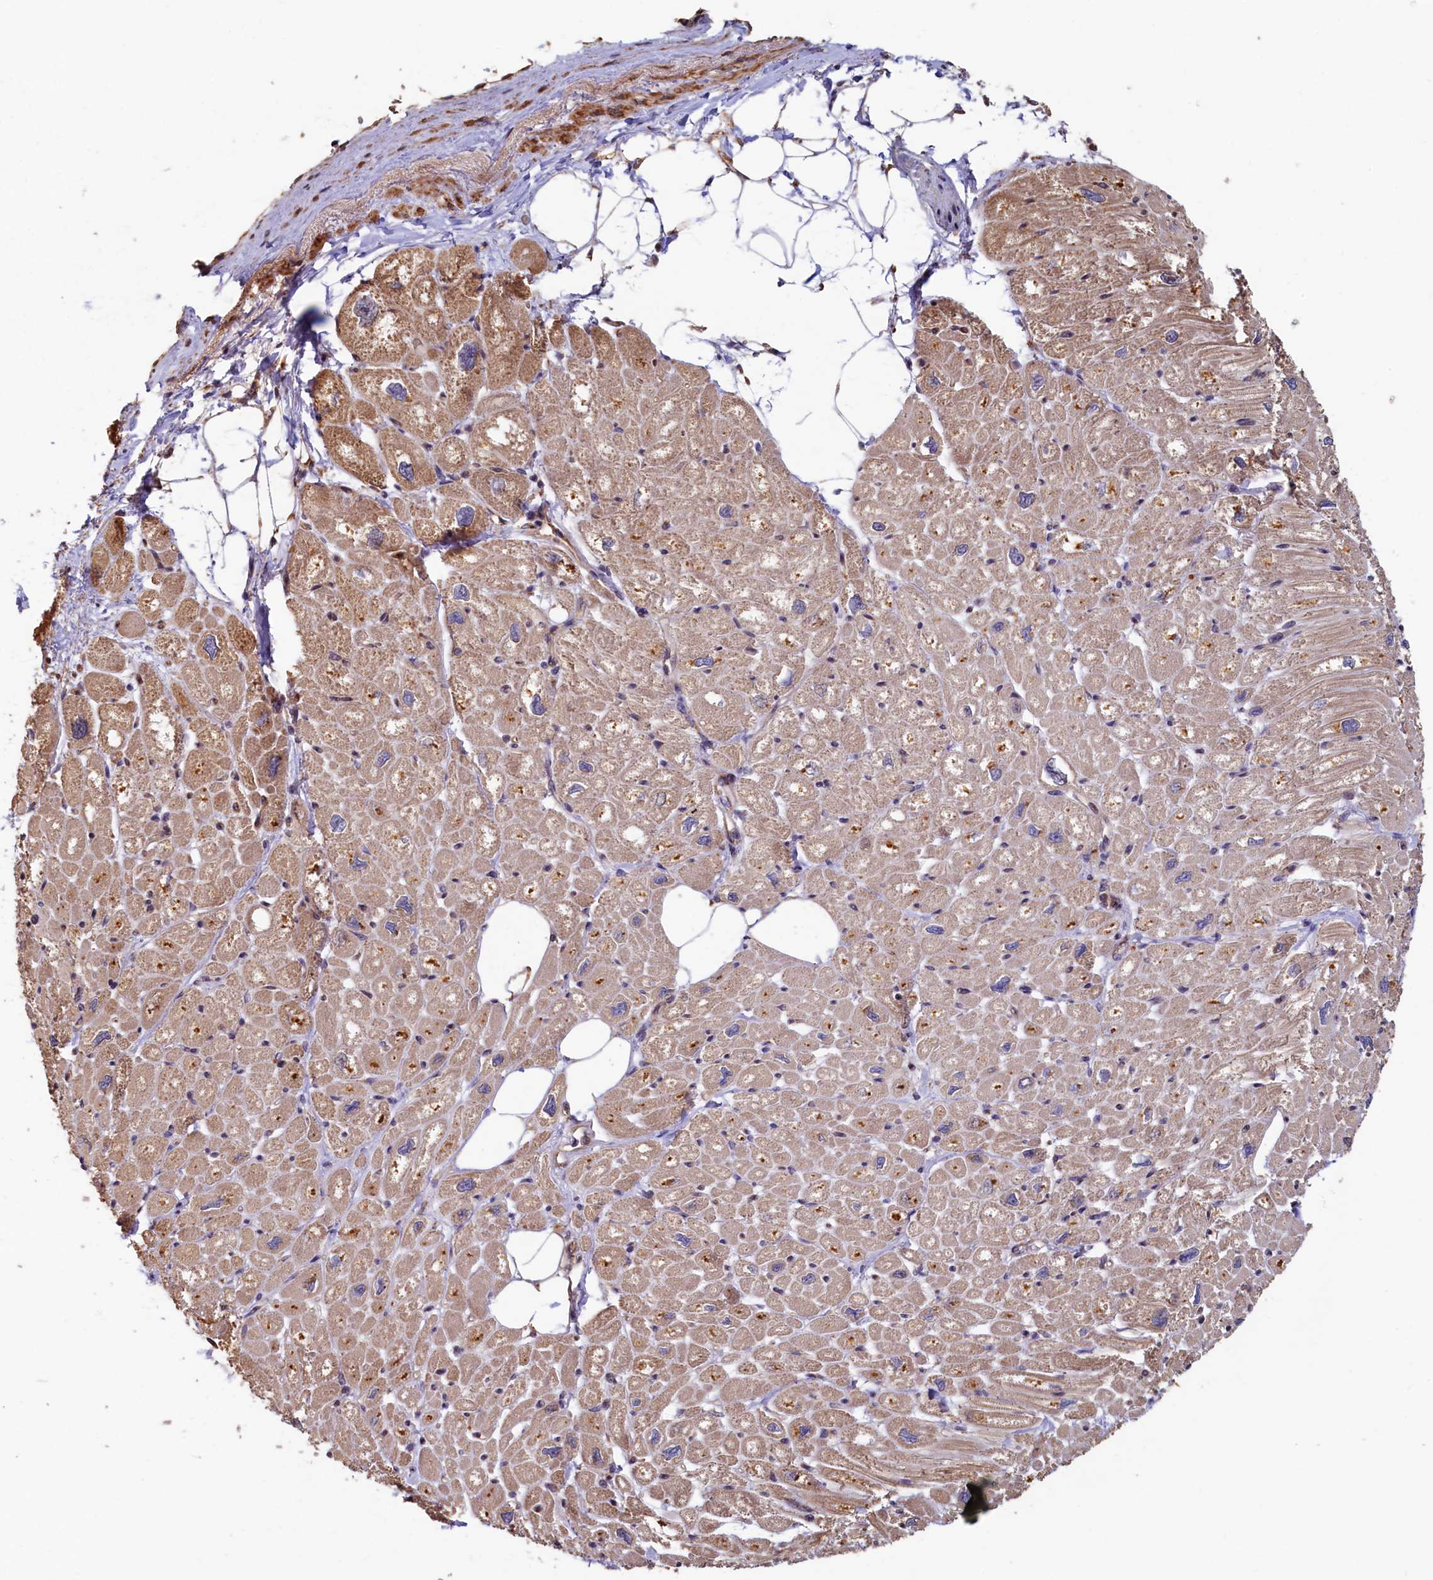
{"staining": {"intensity": "moderate", "quantity": ">75%", "location": "cytoplasmic/membranous"}, "tissue": "heart muscle", "cell_type": "Cardiomyocytes", "image_type": "normal", "snomed": [{"axis": "morphology", "description": "Normal tissue, NOS"}, {"axis": "topography", "description": "Heart"}], "caption": "This is a histology image of IHC staining of unremarkable heart muscle, which shows moderate staining in the cytoplasmic/membranous of cardiomyocytes.", "gene": "TMEM181", "patient": {"sex": "male", "age": 50}}